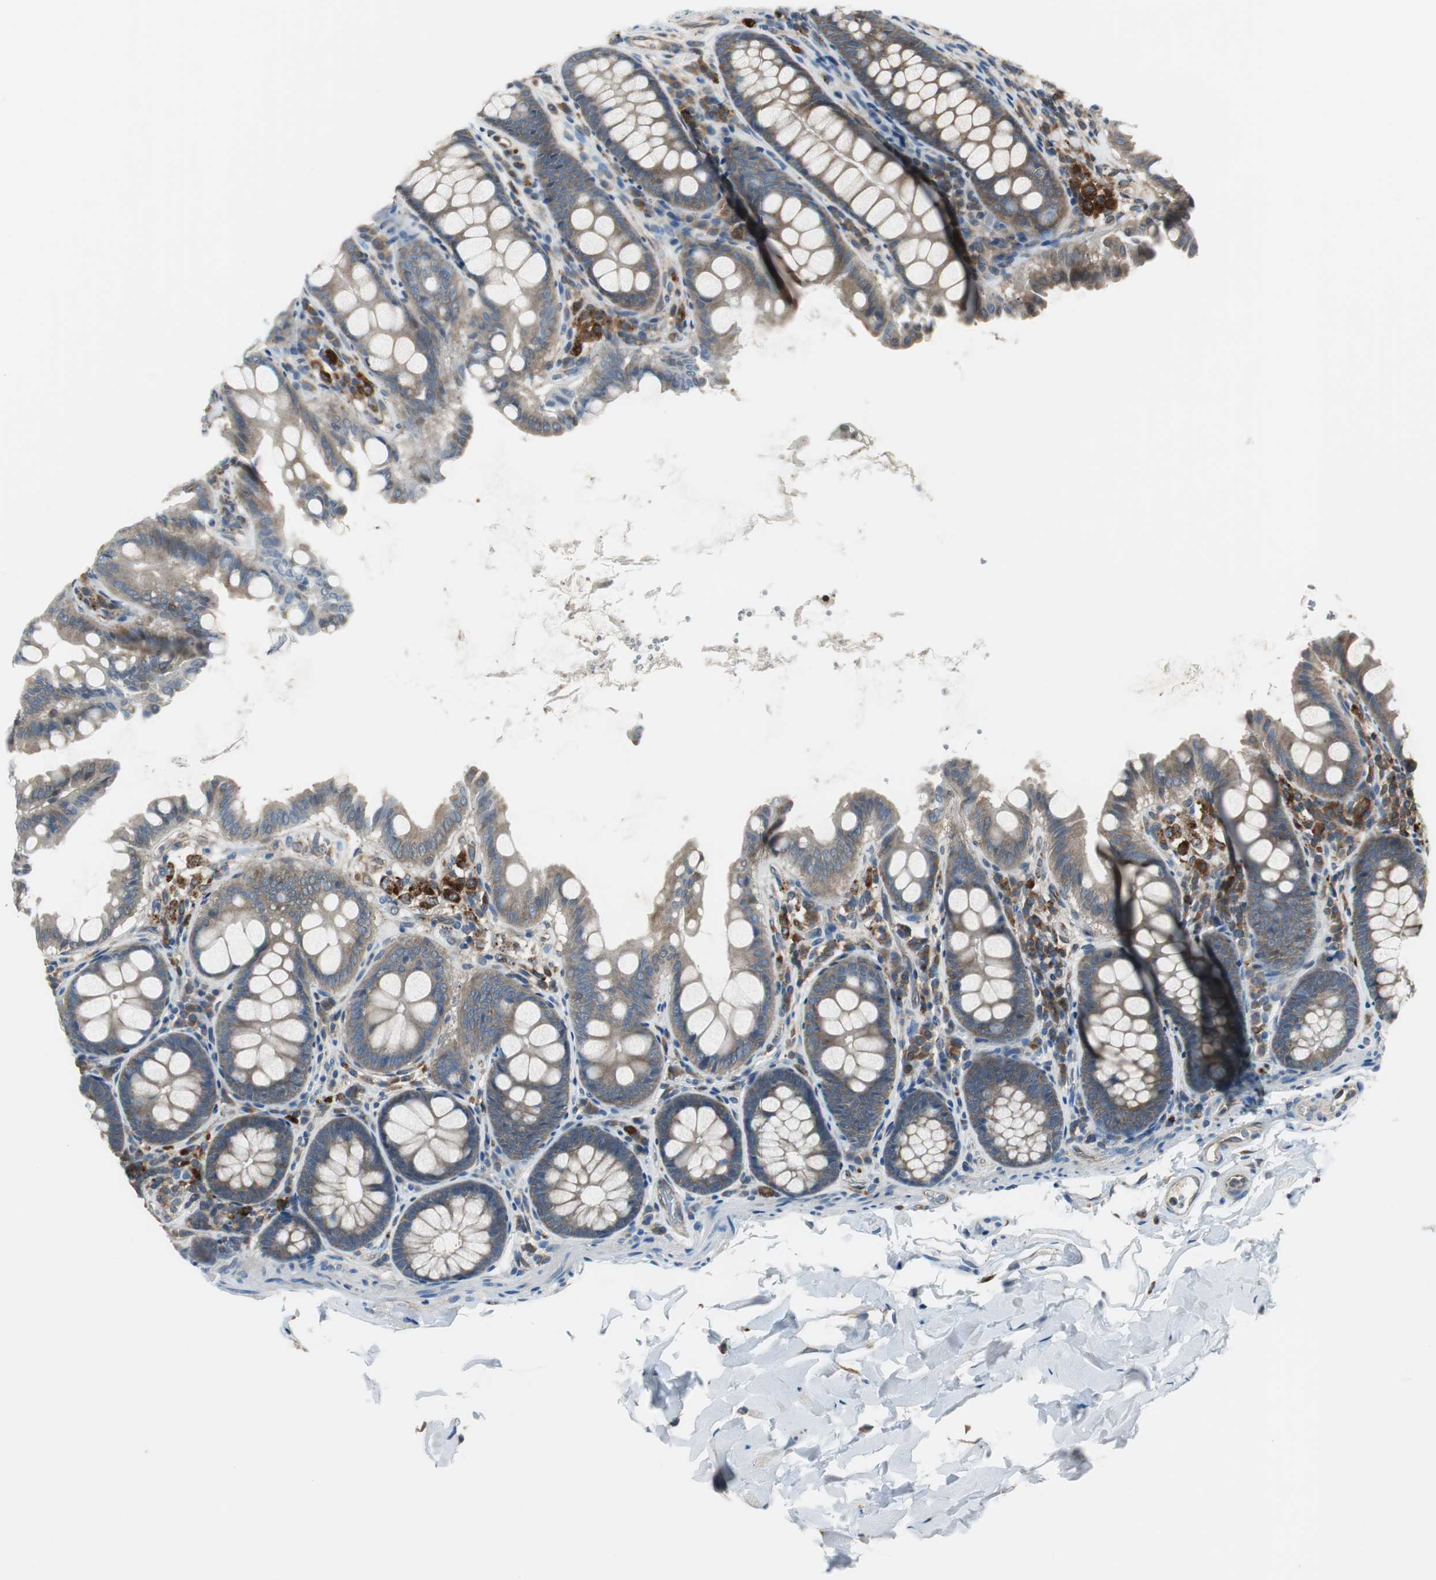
{"staining": {"intensity": "weak", "quantity": "25%-75%", "location": "cytoplasmic/membranous"}, "tissue": "colon", "cell_type": "Endothelial cells", "image_type": "normal", "snomed": [{"axis": "morphology", "description": "Normal tissue, NOS"}, {"axis": "topography", "description": "Colon"}], "caption": "An immunohistochemistry image of normal tissue is shown. Protein staining in brown highlights weak cytoplasmic/membranous positivity in colon within endothelial cells.", "gene": "NCK1", "patient": {"sex": "female", "age": 61}}